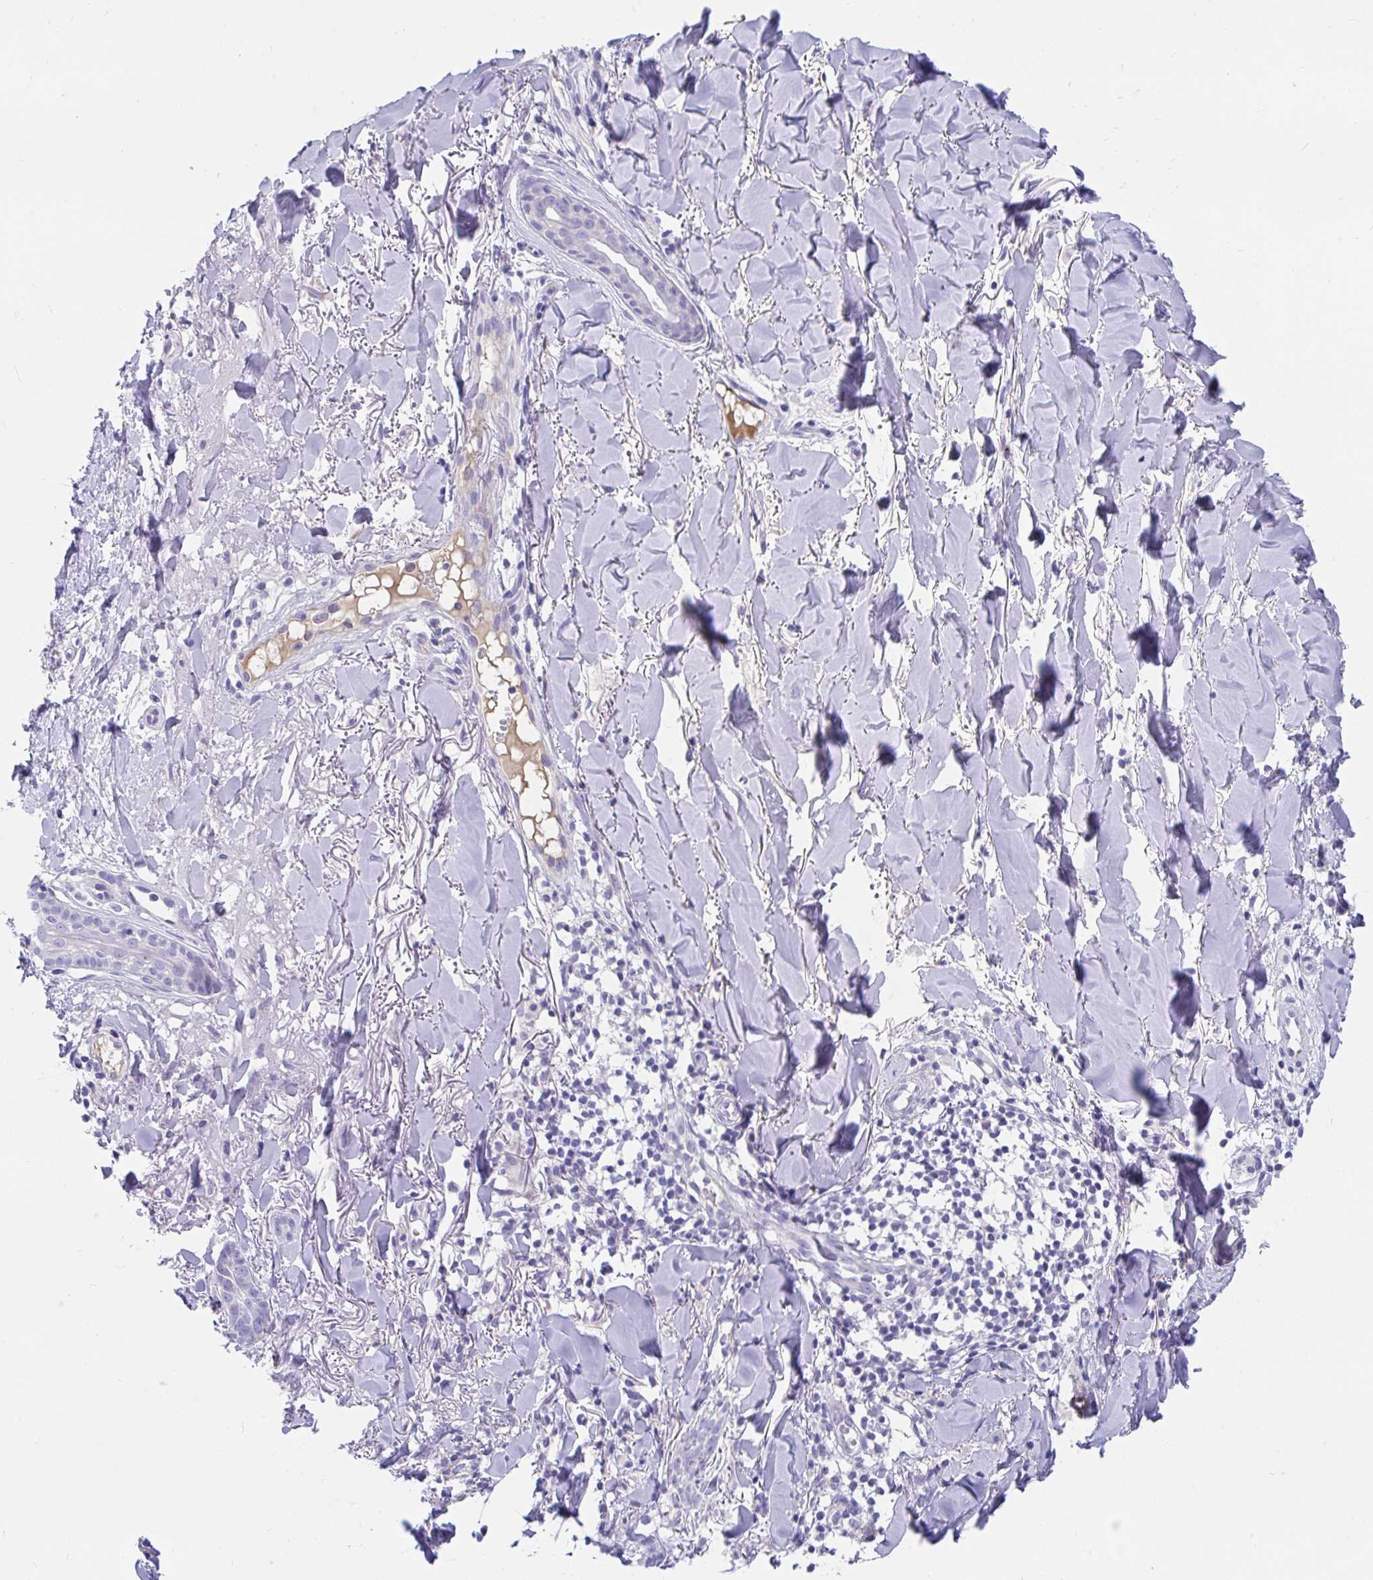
{"staining": {"intensity": "negative", "quantity": "none", "location": "none"}, "tissue": "skin cancer", "cell_type": "Tumor cells", "image_type": "cancer", "snomed": [{"axis": "morphology", "description": "Basal cell carcinoma"}, {"axis": "topography", "description": "Skin"}], "caption": "An image of basal cell carcinoma (skin) stained for a protein exhibits no brown staining in tumor cells.", "gene": "CCSAP", "patient": {"sex": "male", "age": 52}}